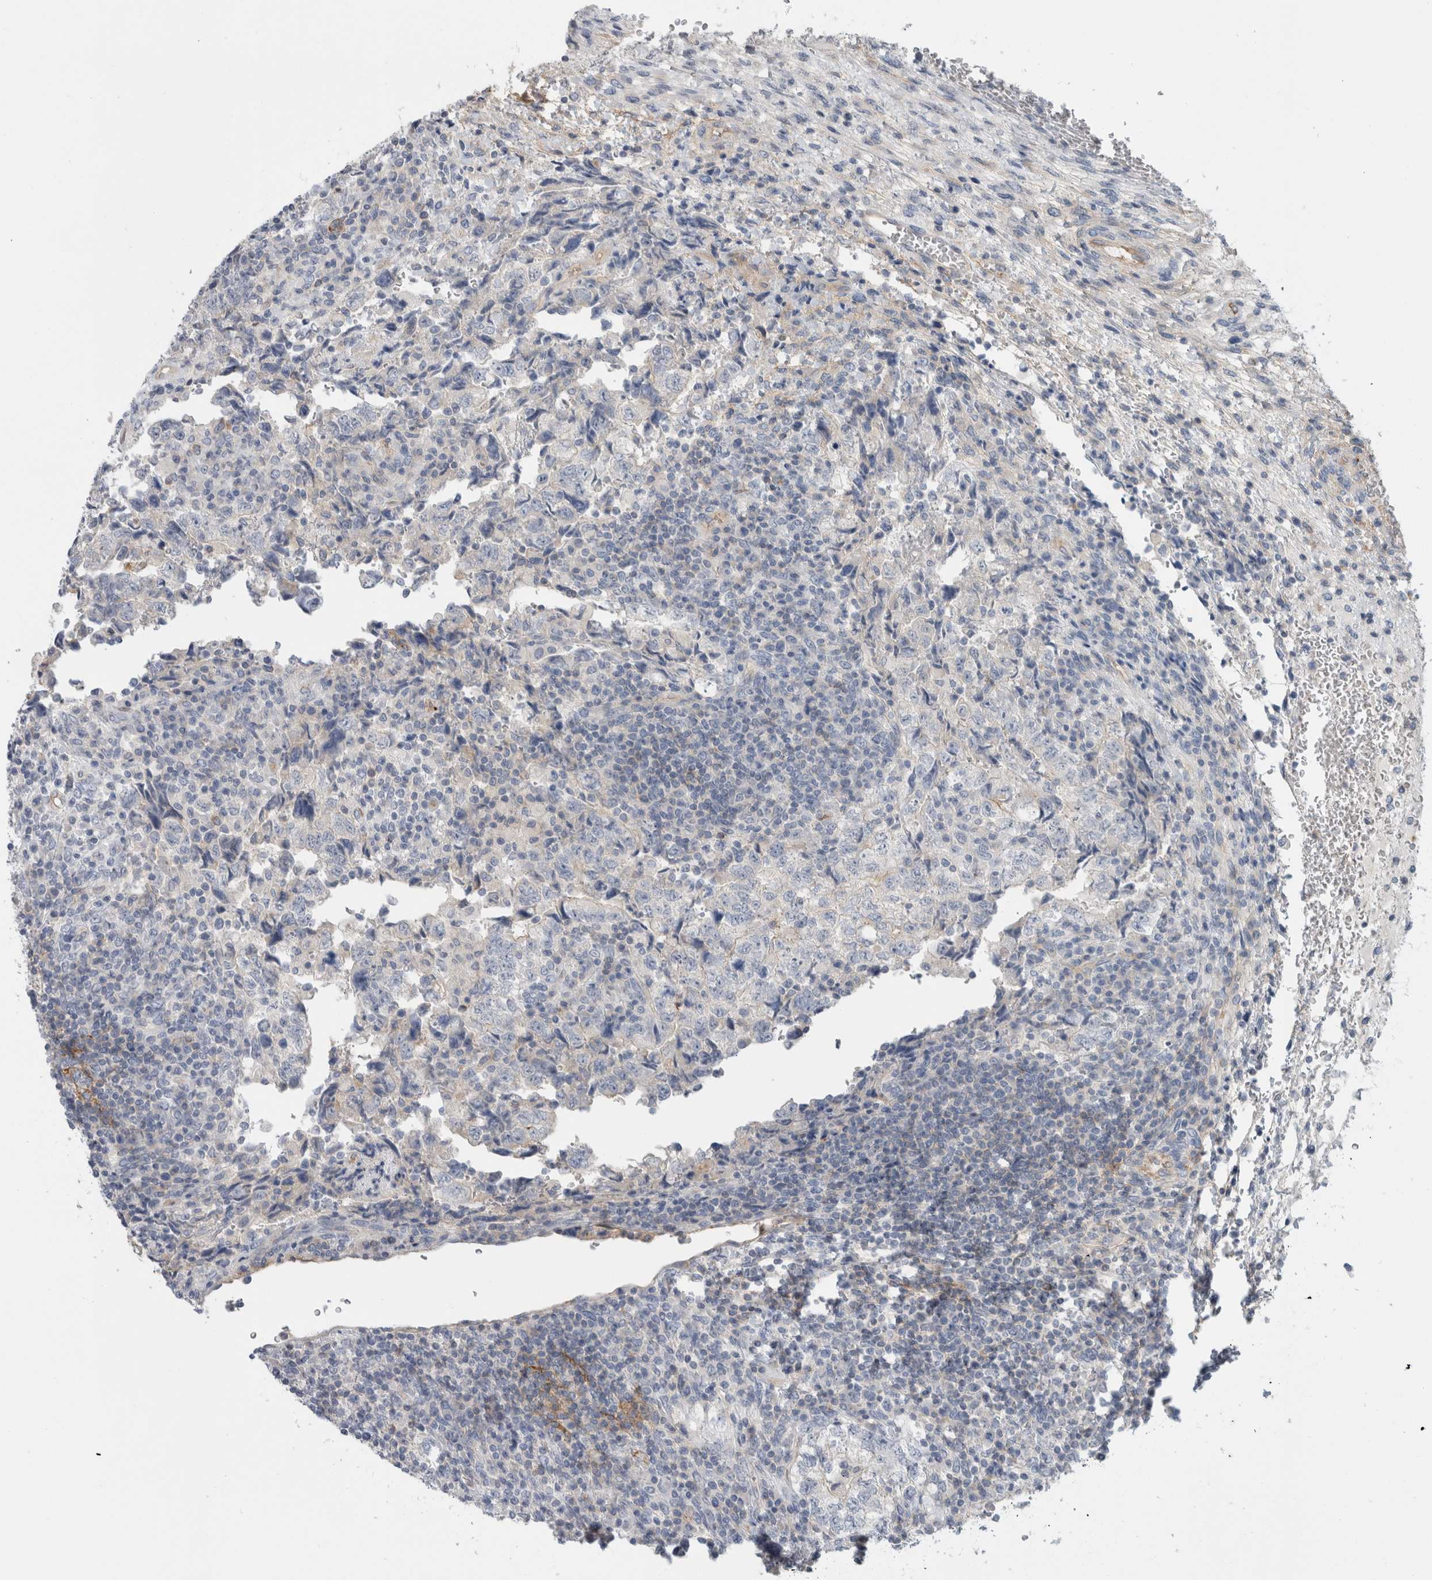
{"staining": {"intensity": "negative", "quantity": "none", "location": "none"}, "tissue": "testis cancer", "cell_type": "Tumor cells", "image_type": "cancer", "snomed": [{"axis": "morphology", "description": "Normal tissue, NOS"}, {"axis": "morphology", "description": "Carcinoma, Embryonal, NOS"}, {"axis": "topography", "description": "Testis"}], "caption": "IHC micrograph of neoplastic tissue: human testis embryonal carcinoma stained with DAB shows no significant protein staining in tumor cells. (DAB immunohistochemistry (IHC) with hematoxylin counter stain).", "gene": "CD55", "patient": {"sex": "male", "age": 36}}